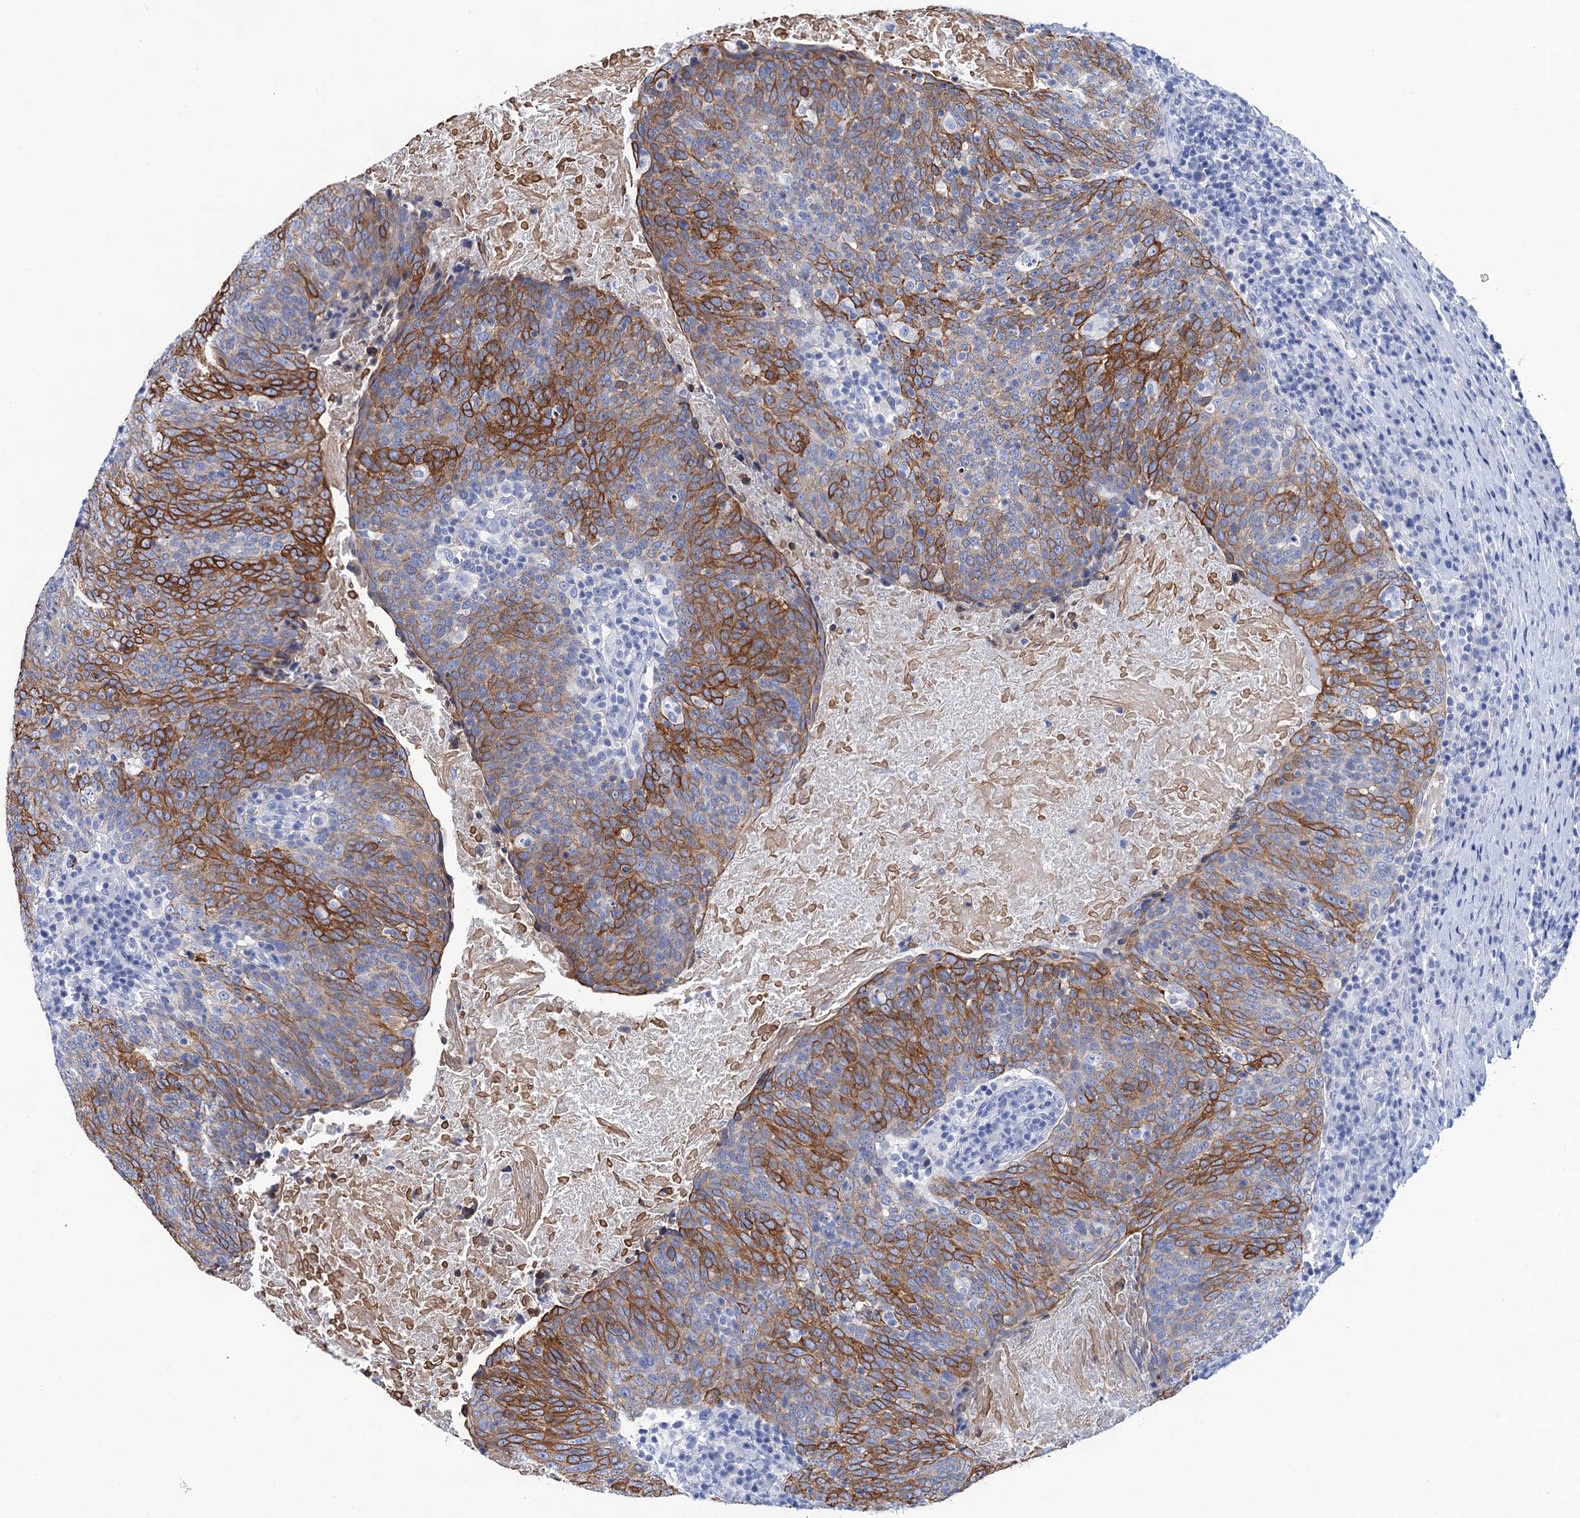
{"staining": {"intensity": "moderate", "quantity": ">75%", "location": "cytoplasmic/membranous"}, "tissue": "head and neck cancer", "cell_type": "Tumor cells", "image_type": "cancer", "snomed": [{"axis": "morphology", "description": "Squamous cell carcinoma, NOS"}, {"axis": "morphology", "description": "Squamous cell carcinoma, metastatic, NOS"}, {"axis": "topography", "description": "Lymph node"}, {"axis": "topography", "description": "Head-Neck"}], "caption": "Brown immunohistochemical staining in human metastatic squamous cell carcinoma (head and neck) shows moderate cytoplasmic/membranous positivity in approximately >75% of tumor cells. (DAB (3,3'-diaminobenzidine) = brown stain, brightfield microscopy at high magnification).", "gene": "RAB3IP", "patient": {"sex": "male", "age": 62}}